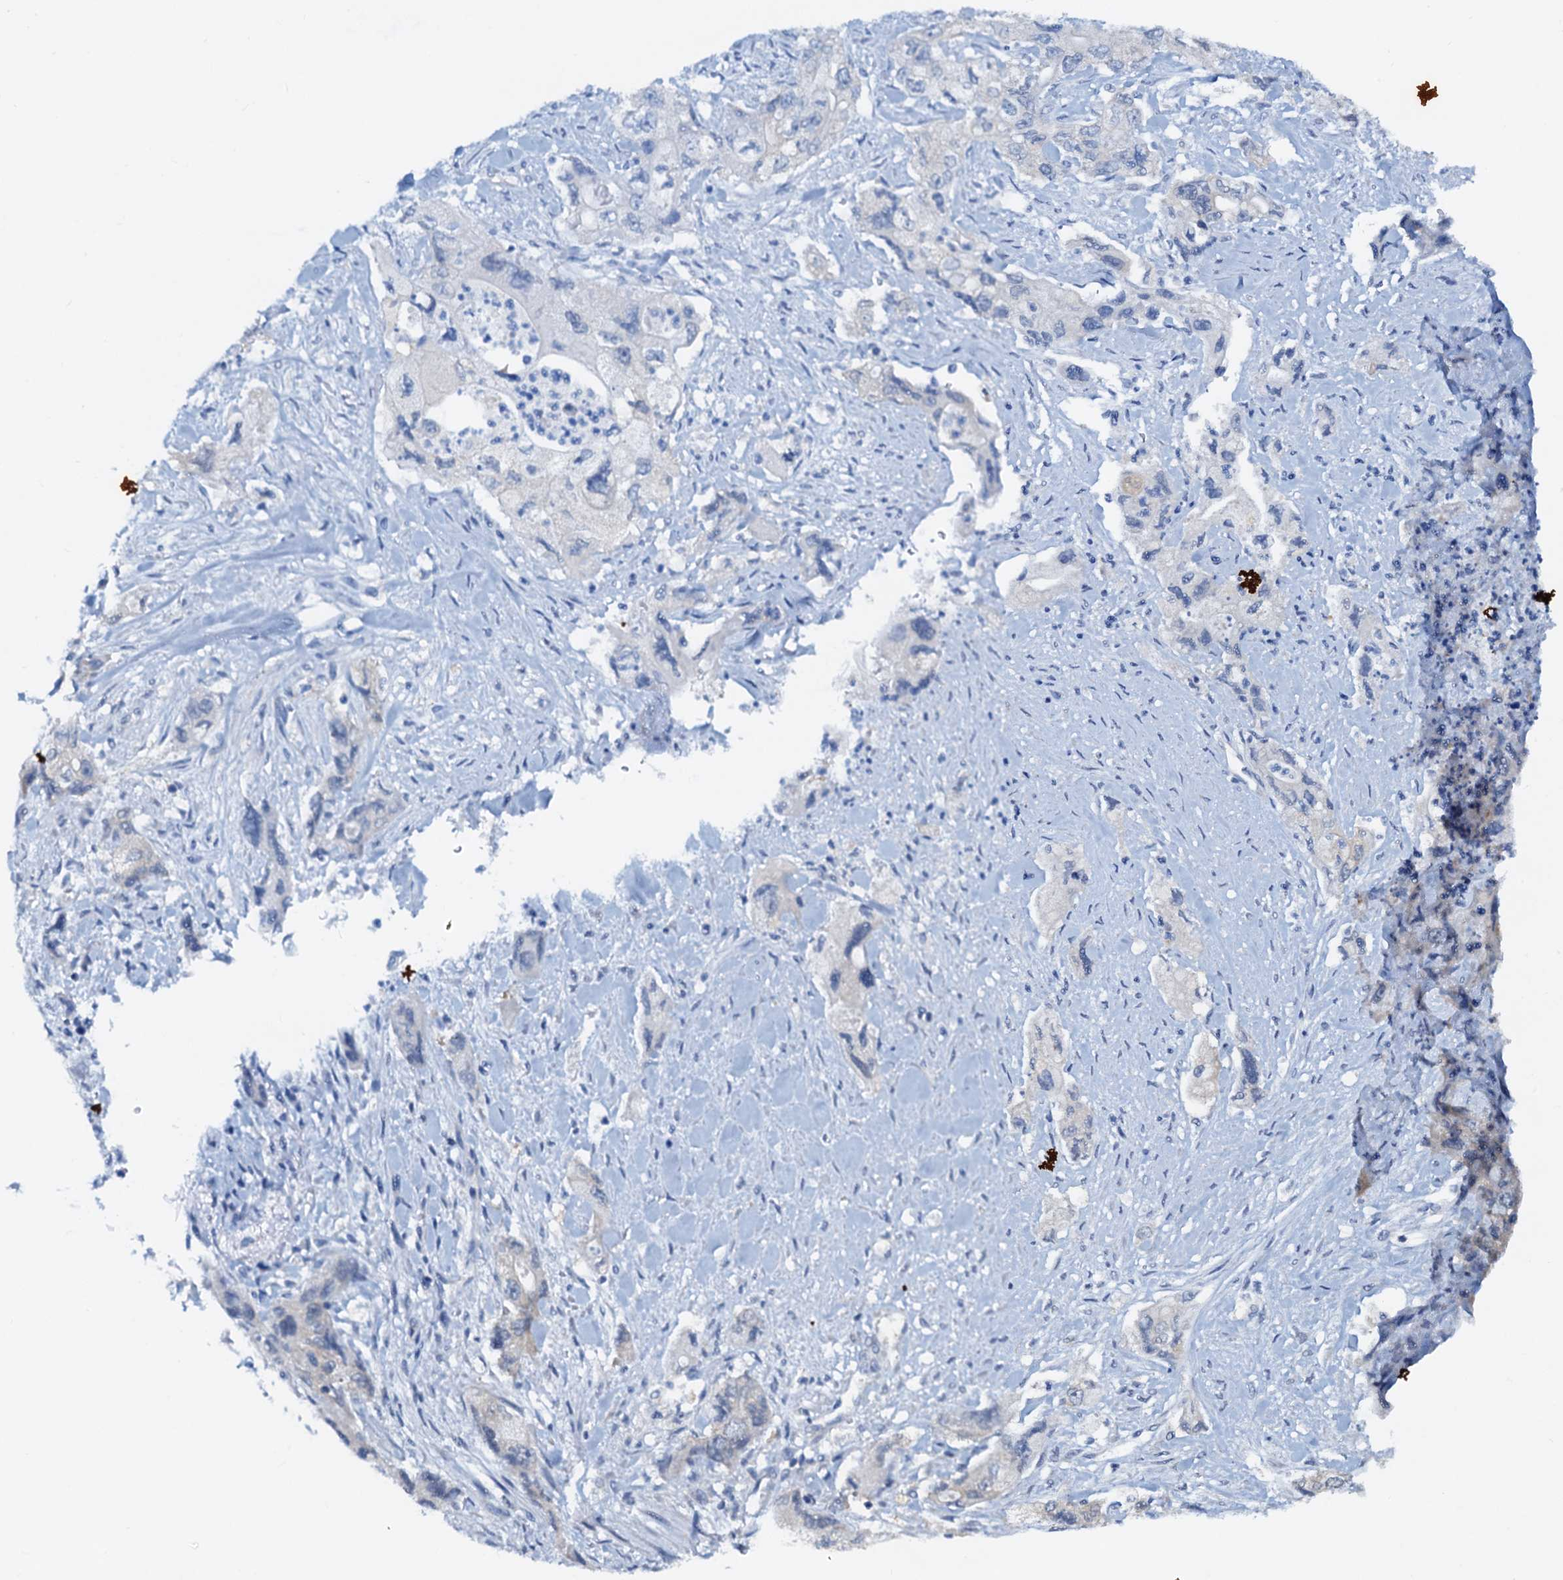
{"staining": {"intensity": "negative", "quantity": "none", "location": "none"}, "tissue": "pancreatic cancer", "cell_type": "Tumor cells", "image_type": "cancer", "snomed": [{"axis": "morphology", "description": "Adenocarcinoma, NOS"}, {"axis": "topography", "description": "Pancreas"}], "caption": "A photomicrograph of pancreatic adenocarcinoma stained for a protein exhibits no brown staining in tumor cells.", "gene": "PTGES3", "patient": {"sex": "female", "age": 73}}